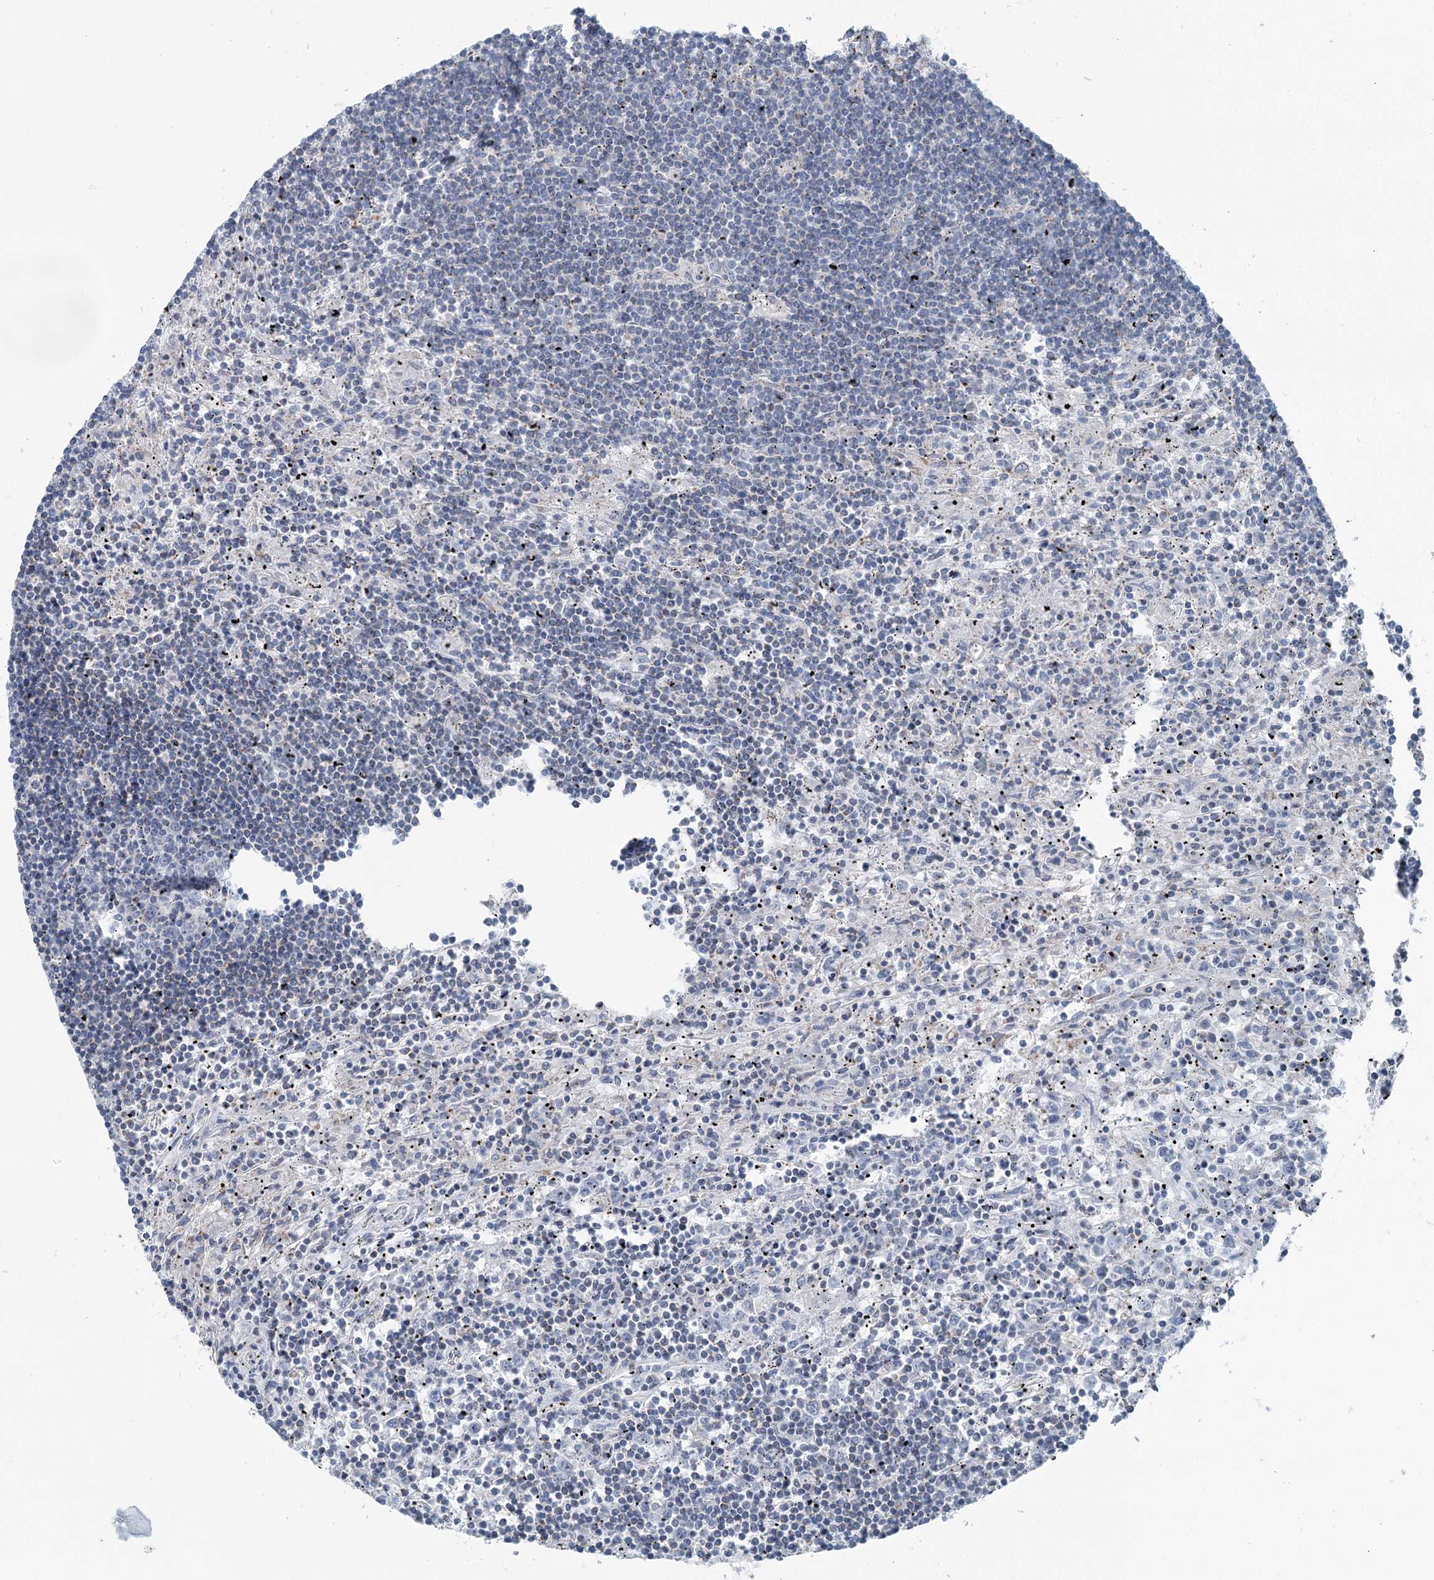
{"staining": {"intensity": "negative", "quantity": "none", "location": "none"}, "tissue": "lymphoma", "cell_type": "Tumor cells", "image_type": "cancer", "snomed": [{"axis": "morphology", "description": "Malignant lymphoma, non-Hodgkin's type, Low grade"}, {"axis": "topography", "description": "Spleen"}], "caption": "IHC image of human low-grade malignant lymphoma, non-Hodgkin's type stained for a protein (brown), which demonstrates no expression in tumor cells. (Brightfield microscopy of DAB IHC at high magnification).", "gene": "MARK2", "patient": {"sex": "male", "age": 76}}